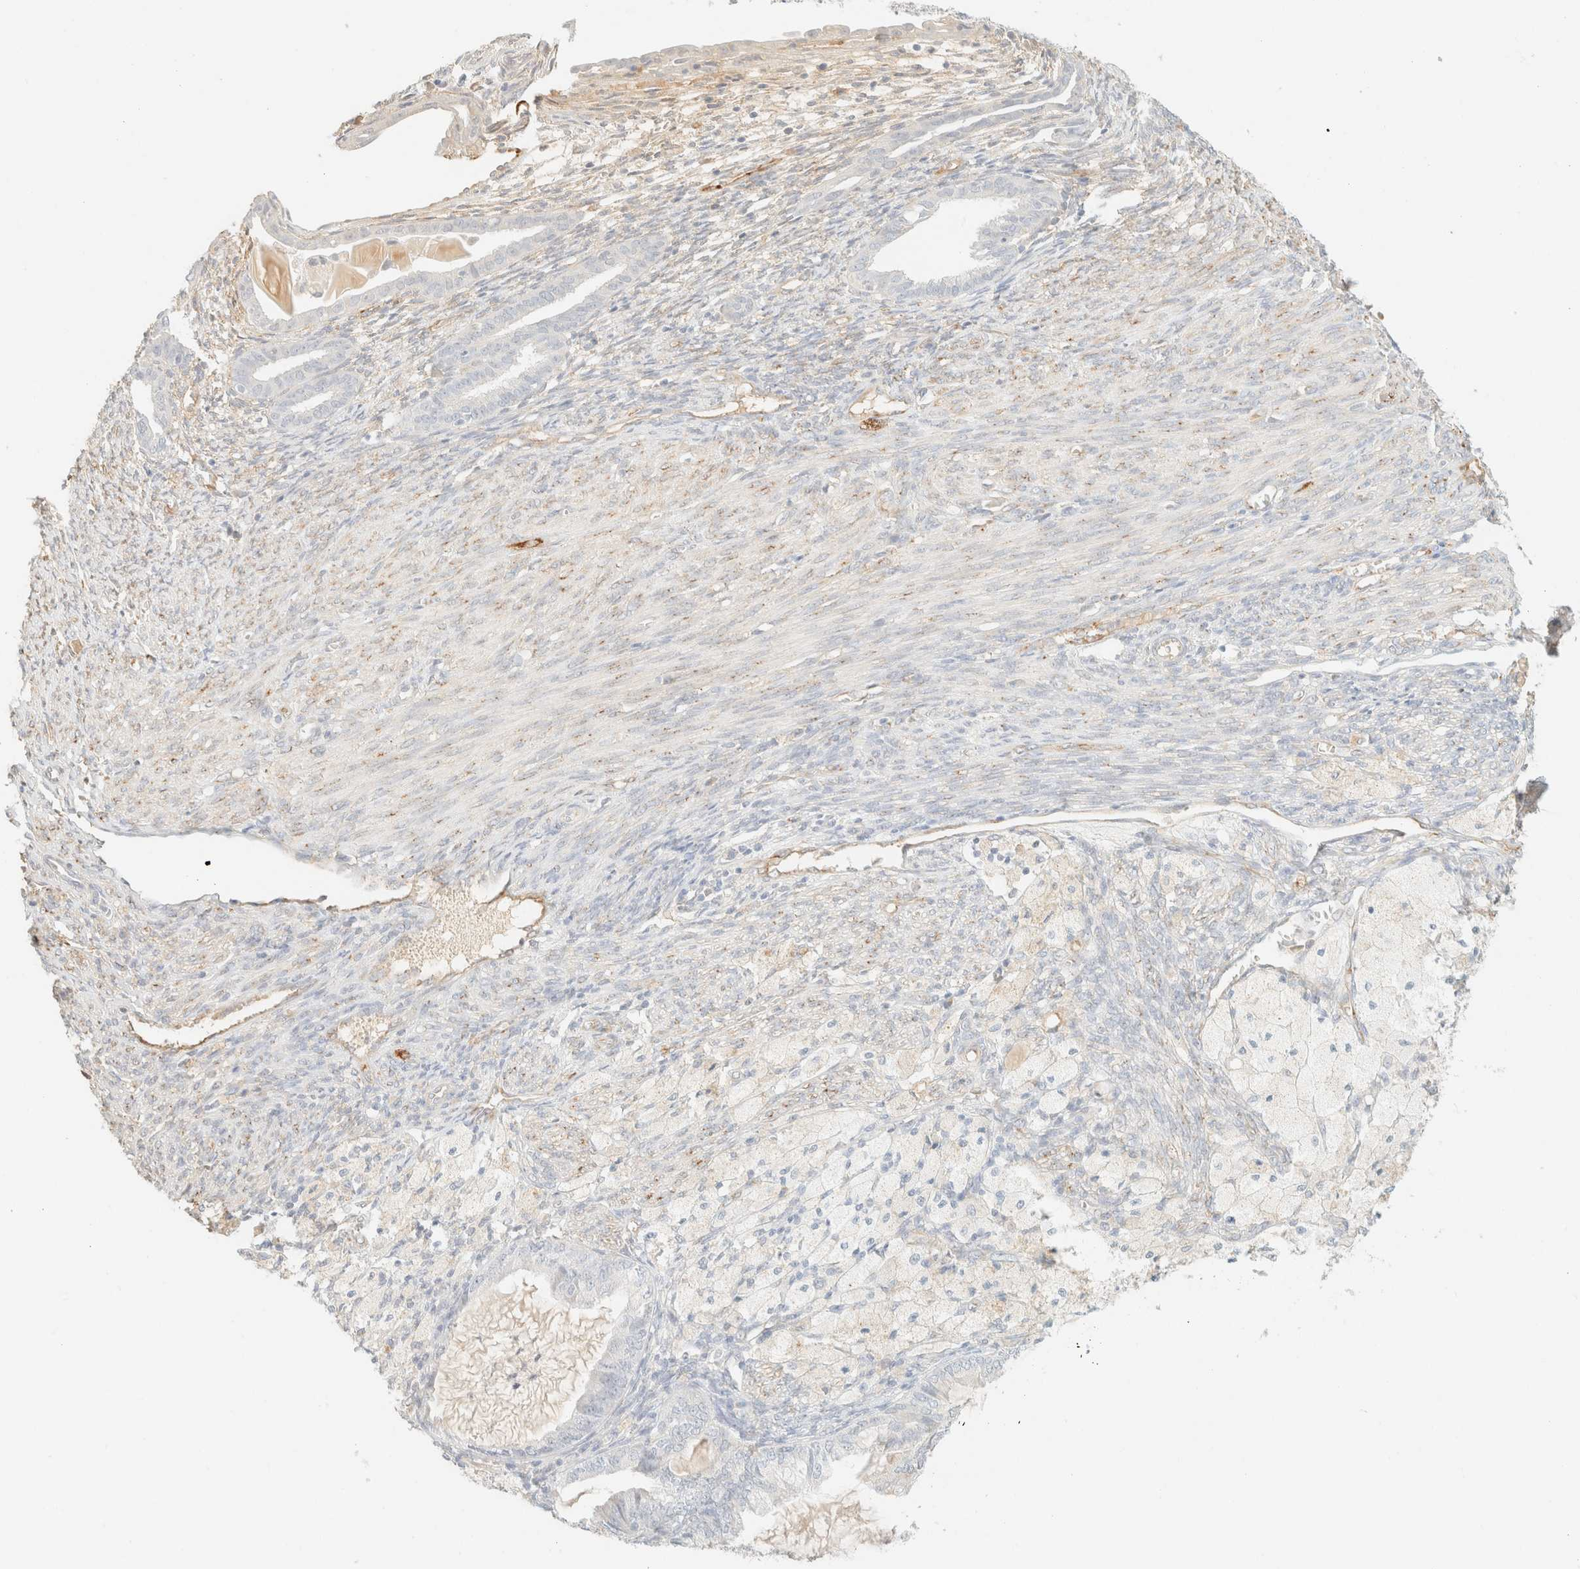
{"staining": {"intensity": "negative", "quantity": "none", "location": "none"}, "tissue": "cervical cancer", "cell_type": "Tumor cells", "image_type": "cancer", "snomed": [{"axis": "morphology", "description": "Normal tissue, NOS"}, {"axis": "morphology", "description": "Adenocarcinoma, NOS"}, {"axis": "topography", "description": "Cervix"}, {"axis": "topography", "description": "Endometrium"}], "caption": "Adenocarcinoma (cervical) stained for a protein using immunohistochemistry exhibits no expression tumor cells.", "gene": "SPARCL1", "patient": {"sex": "female", "age": 86}}